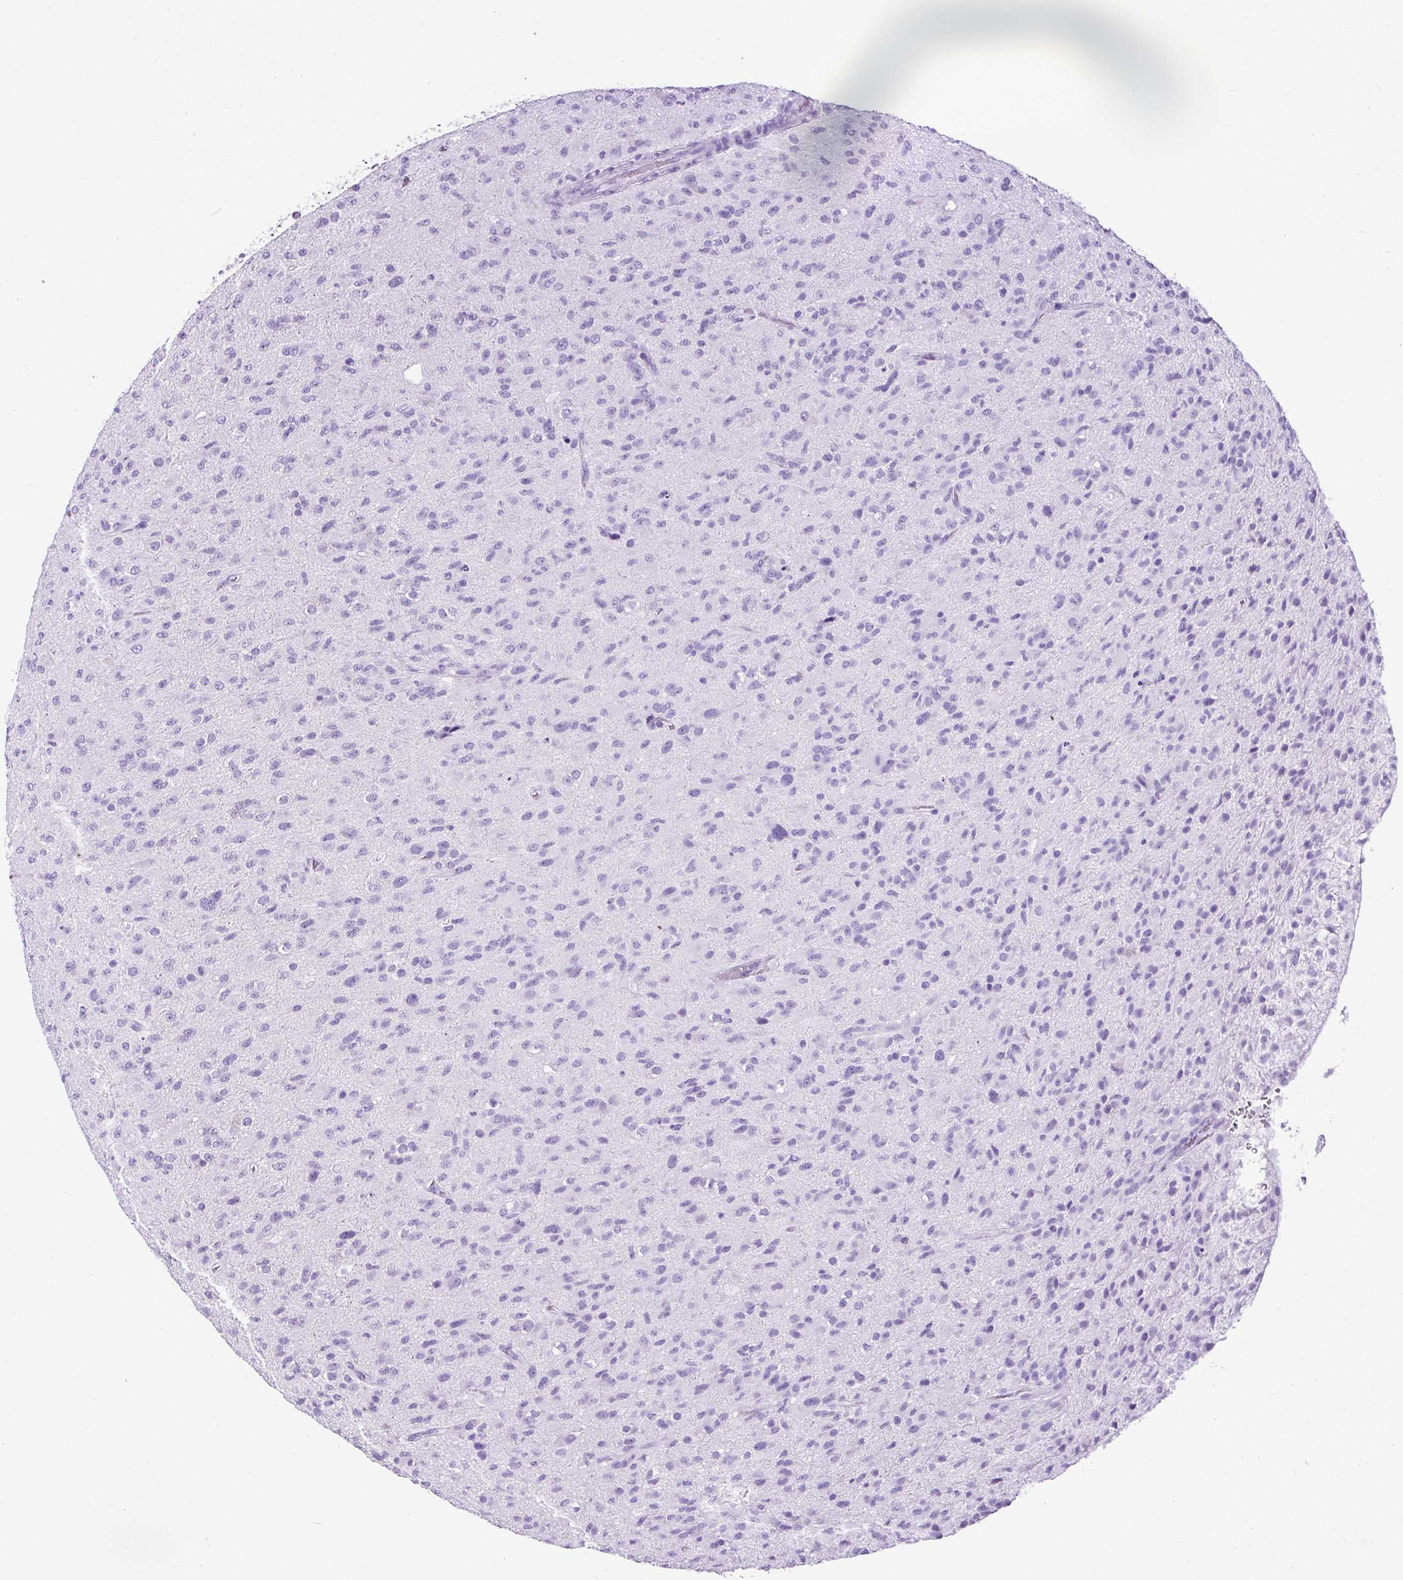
{"staining": {"intensity": "negative", "quantity": "none", "location": "none"}, "tissue": "glioma", "cell_type": "Tumor cells", "image_type": "cancer", "snomed": [{"axis": "morphology", "description": "Glioma, malignant, Low grade"}, {"axis": "topography", "description": "Brain"}], "caption": "Tumor cells are negative for brown protein staining in glioma.", "gene": "CEL", "patient": {"sex": "male", "age": 65}}